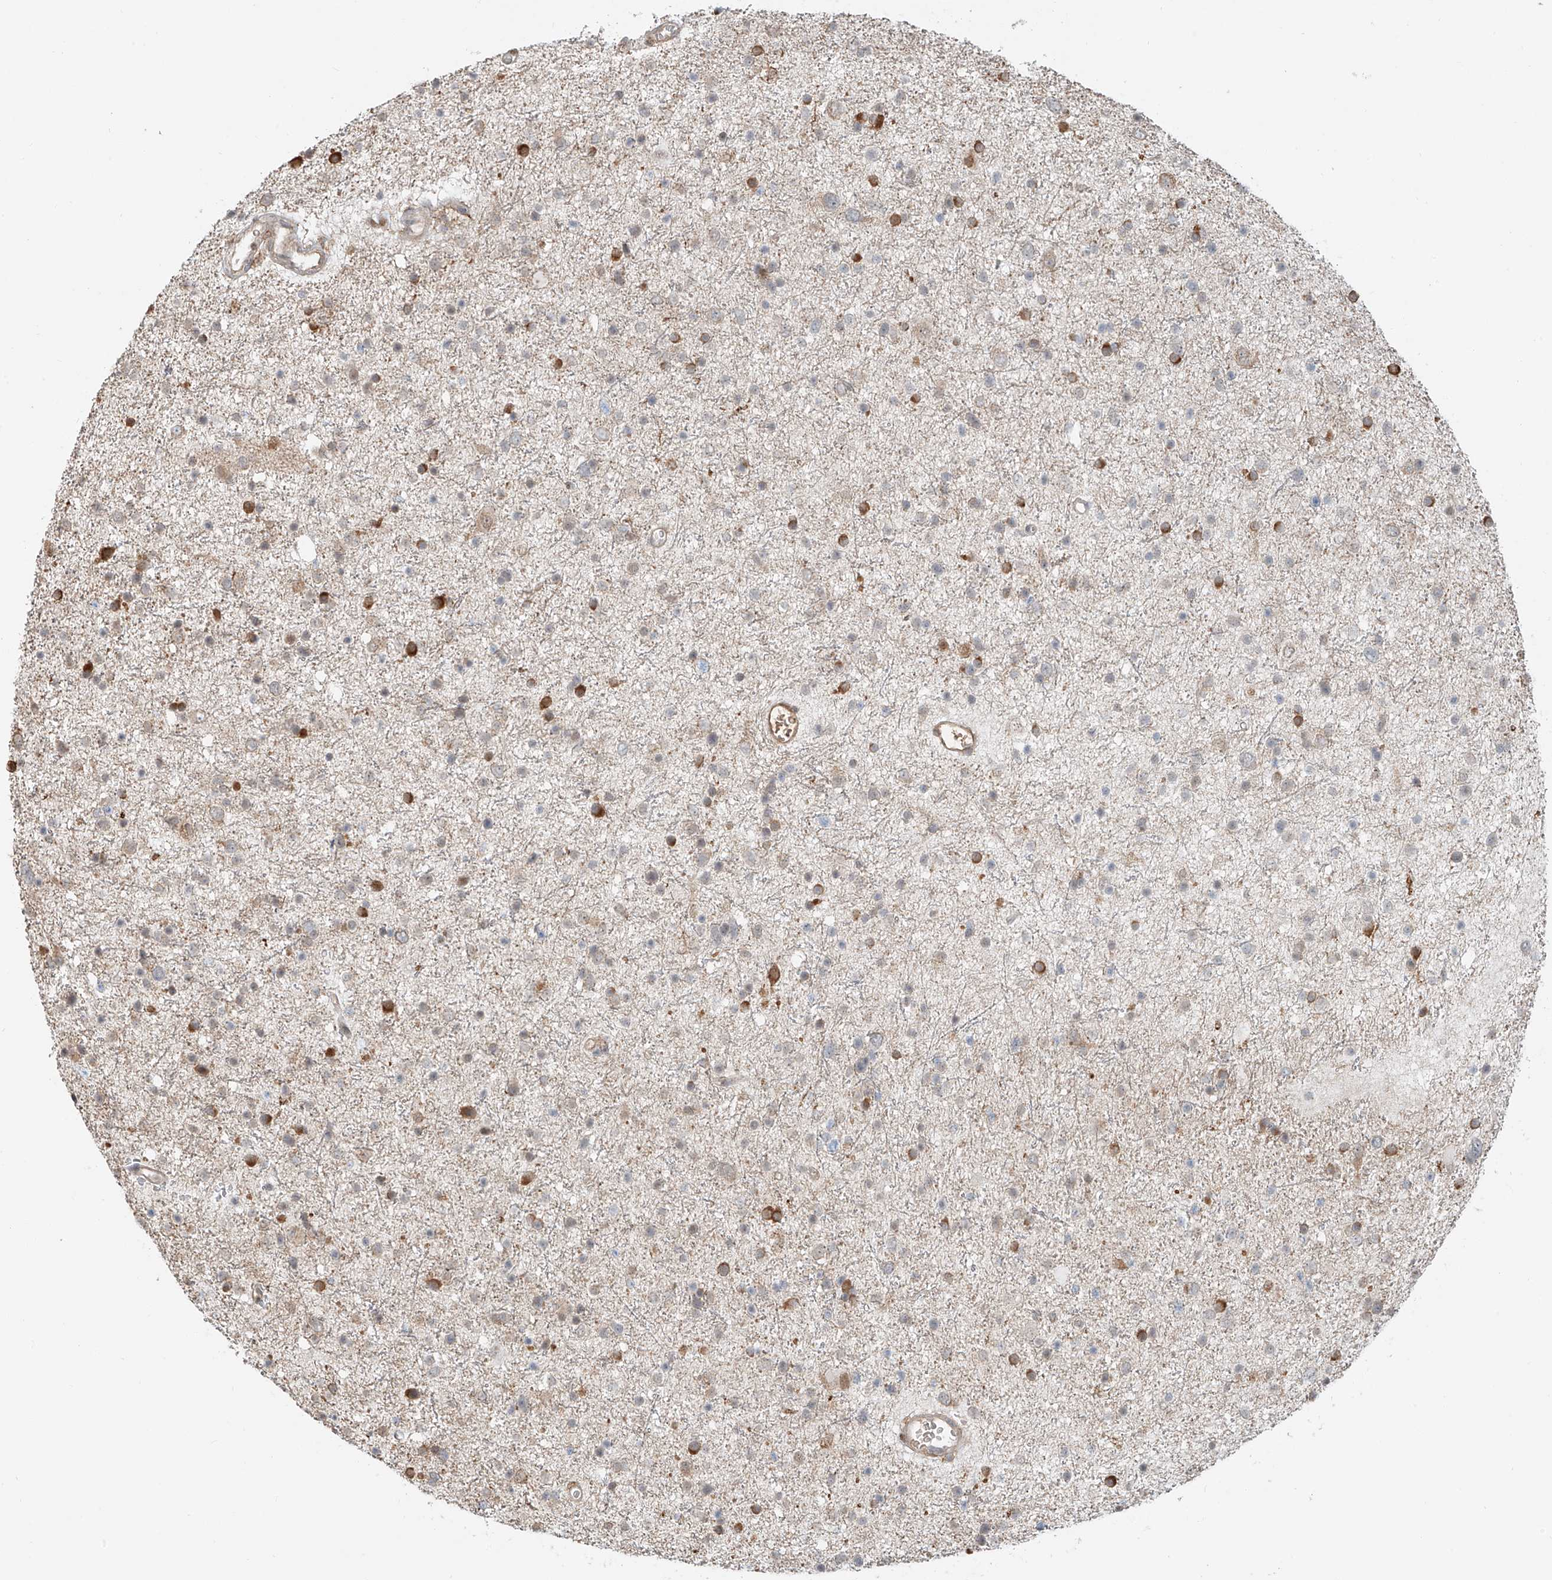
{"staining": {"intensity": "moderate", "quantity": "<25%", "location": "cytoplasmic/membranous"}, "tissue": "glioma", "cell_type": "Tumor cells", "image_type": "cancer", "snomed": [{"axis": "morphology", "description": "Glioma, malignant, Low grade"}, {"axis": "topography", "description": "Brain"}], "caption": "Moderate cytoplasmic/membranous protein staining is appreciated in about <25% of tumor cells in low-grade glioma (malignant).", "gene": "CEP162", "patient": {"sex": "female", "age": 37}}